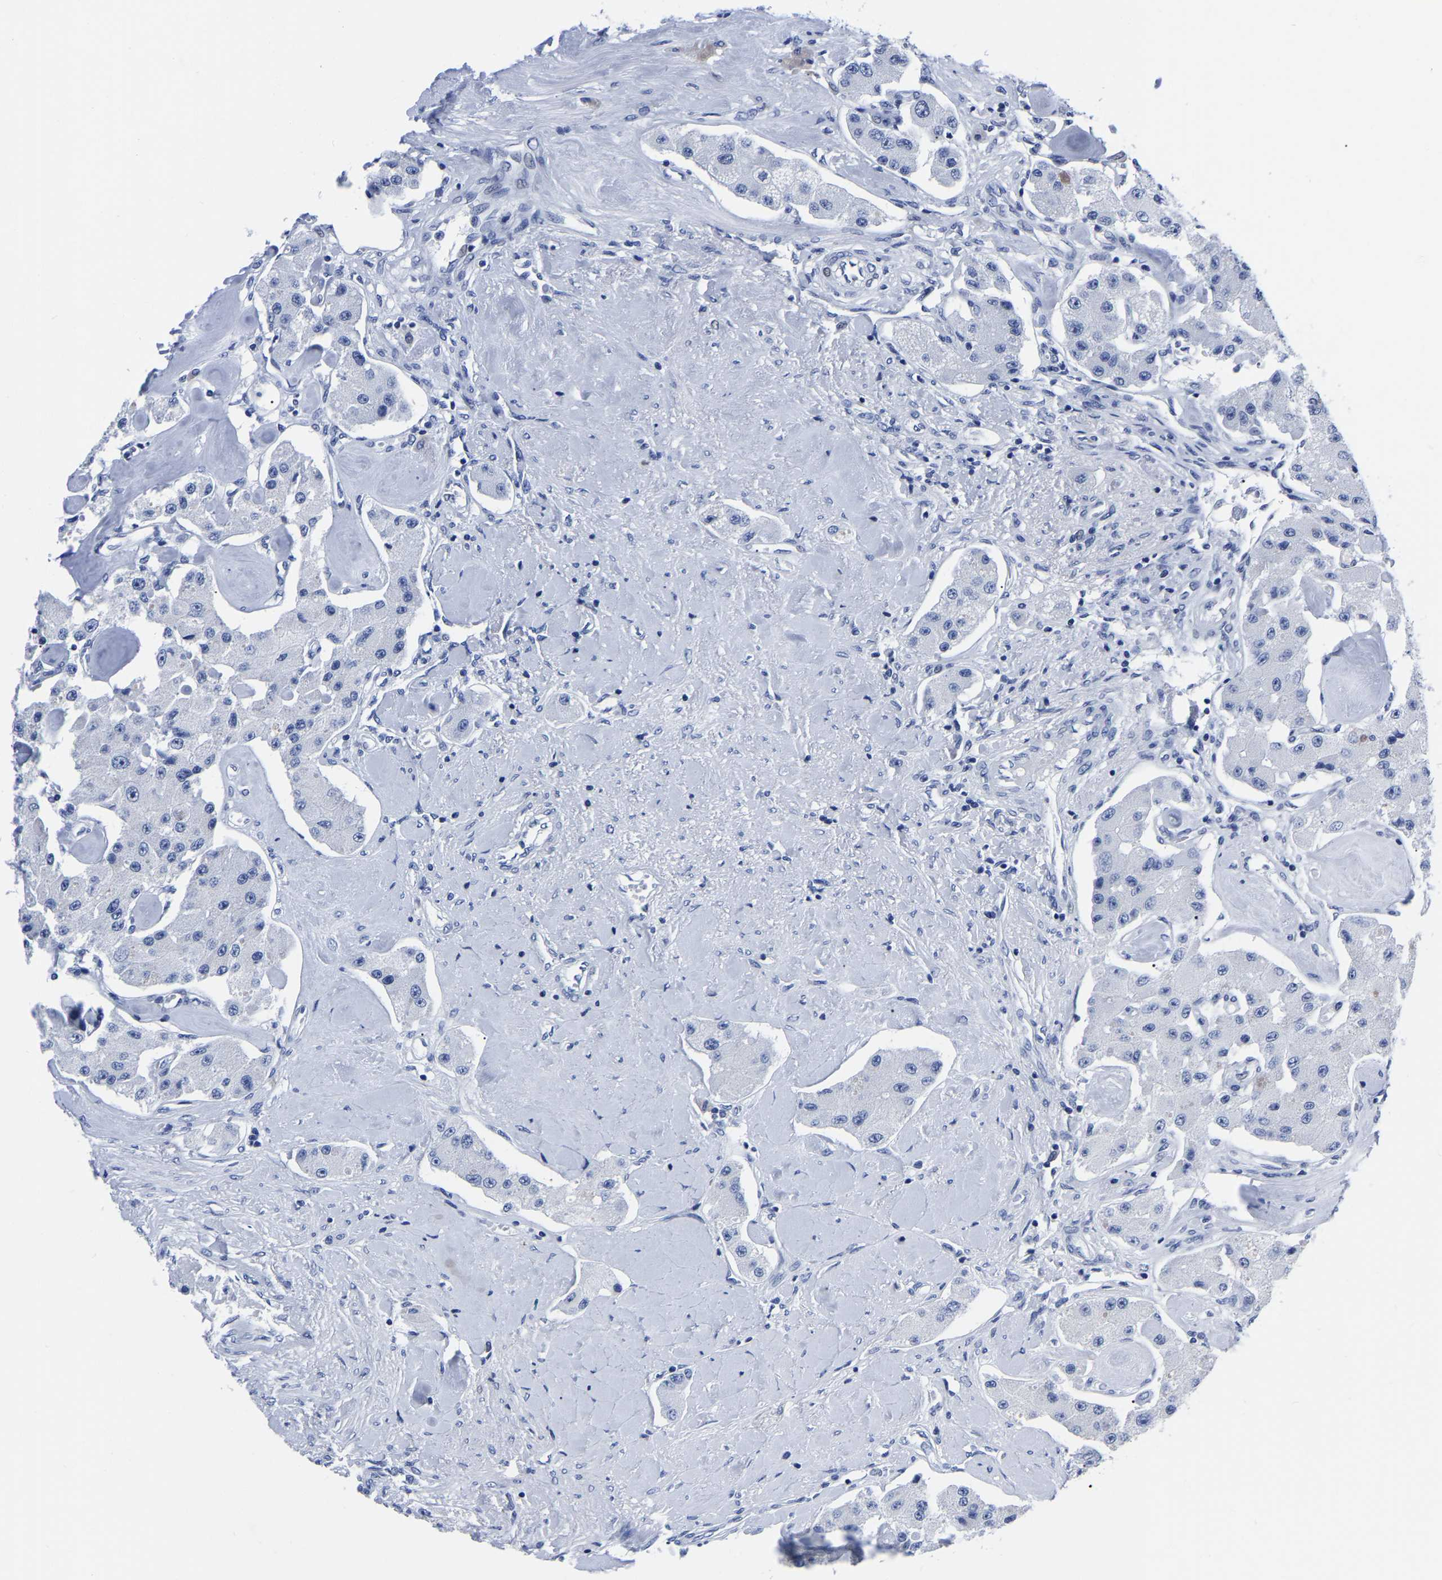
{"staining": {"intensity": "negative", "quantity": "none", "location": "none"}, "tissue": "carcinoid", "cell_type": "Tumor cells", "image_type": "cancer", "snomed": [{"axis": "morphology", "description": "Carcinoid, malignant, NOS"}, {"axis": "topography", "description": "Pancreas"}], "caption": "This is a micrograph of immunohistochemistry staining of carcinoid, which shows no staining in tumor cells.", "gene": "IMPG2", "patient": {"sex": "male", "age": 41}}